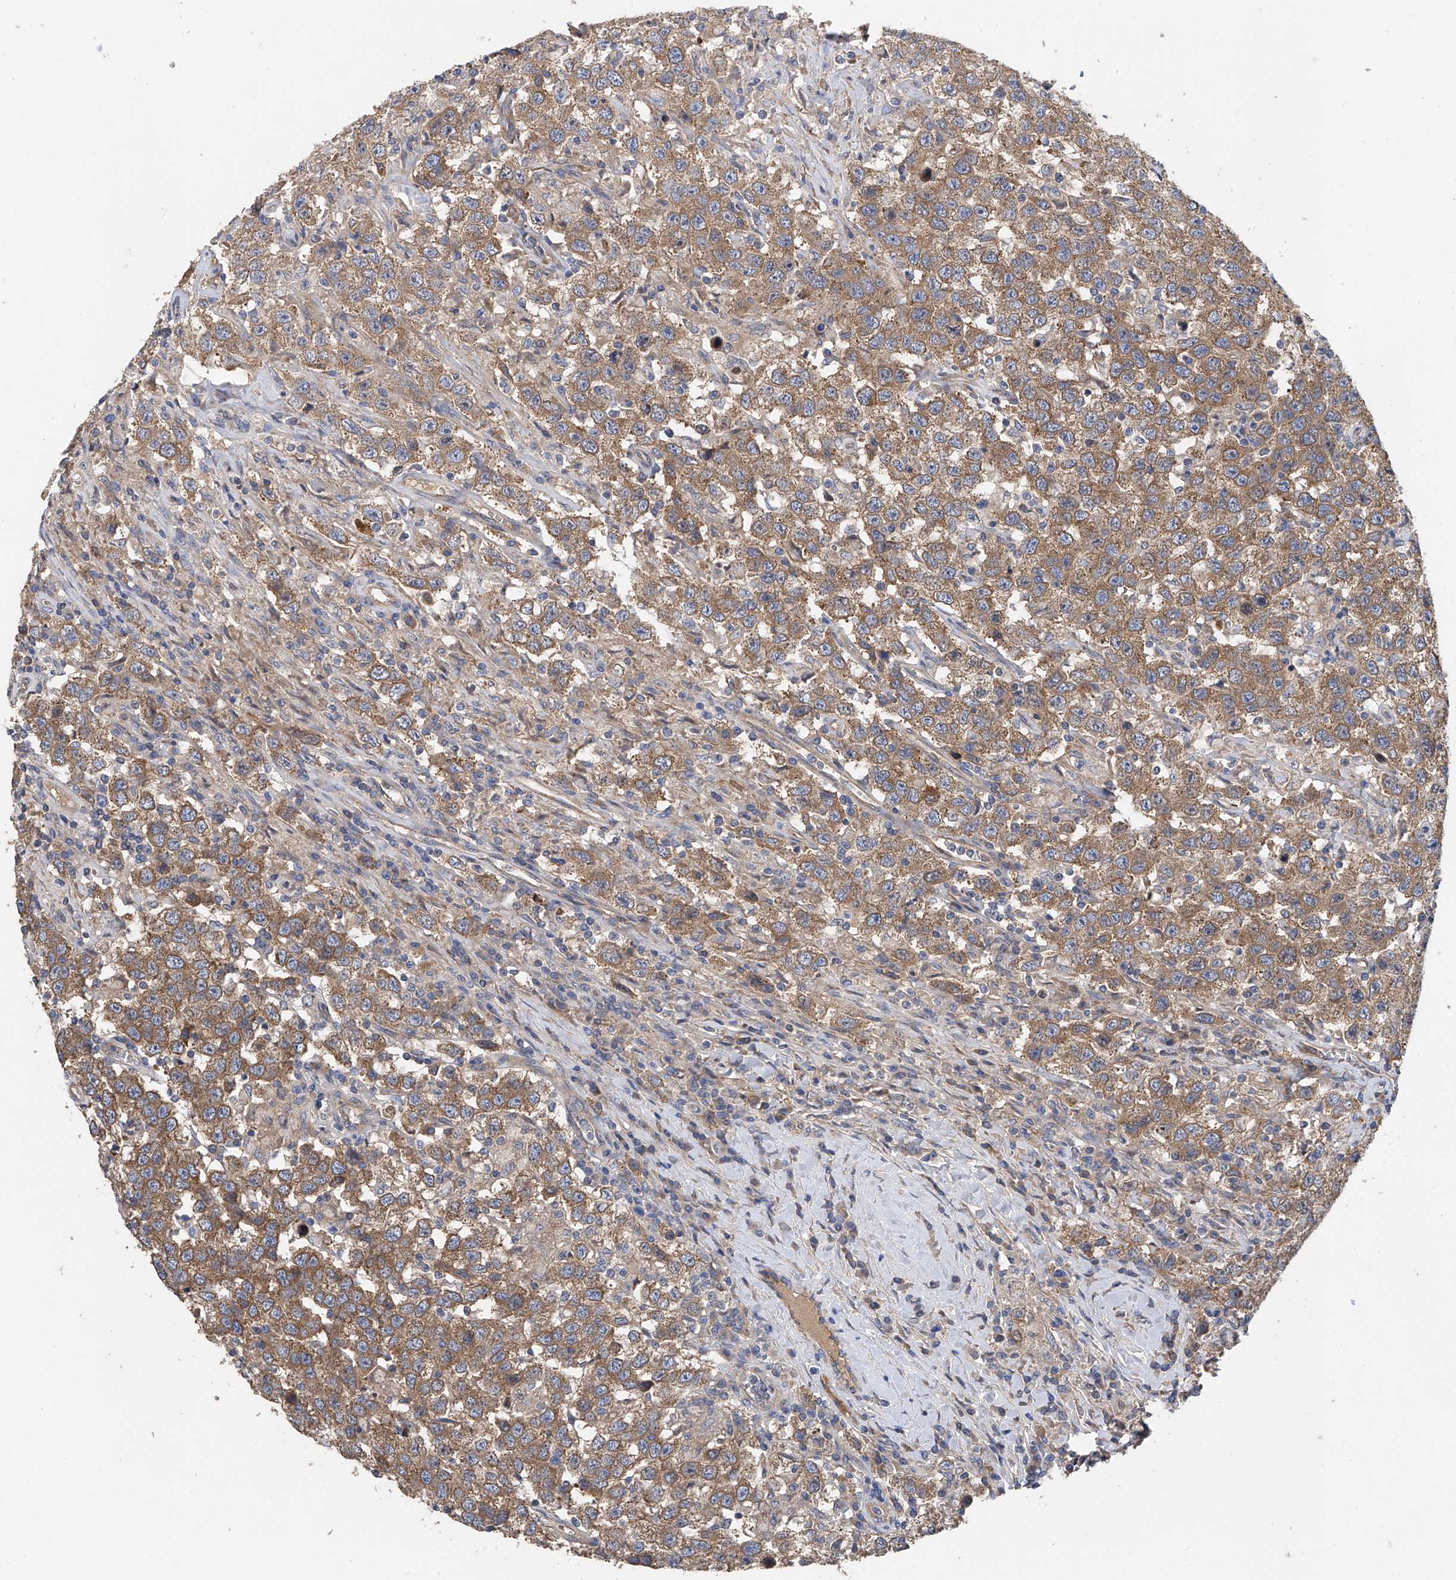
{"staining": {"intensity": "moderate", "quantity": ">75%", "location": "cytoplasmic/membranous"}, "tissue": "testis cancer", "cell_type": "Tumor cells", "image_type": "cancer", "snomed": [{"axis": "morphology", "description": "Seminoma, NOS"}, {"axis": "topography", "description": "Testis"}], "caption": "DAB (3,3'-diaminobenzidine) immunohistochemical staining of human testis cancer (seminoma) demonstrates moderate cytoplasmic/membranous protein positivity in about >75% of tumor cells. (brown staining indicates protein expression, while blue staining denotes nuclei).", "gene": "PTK2", "patient": {"sex": "male", "age": 41}}